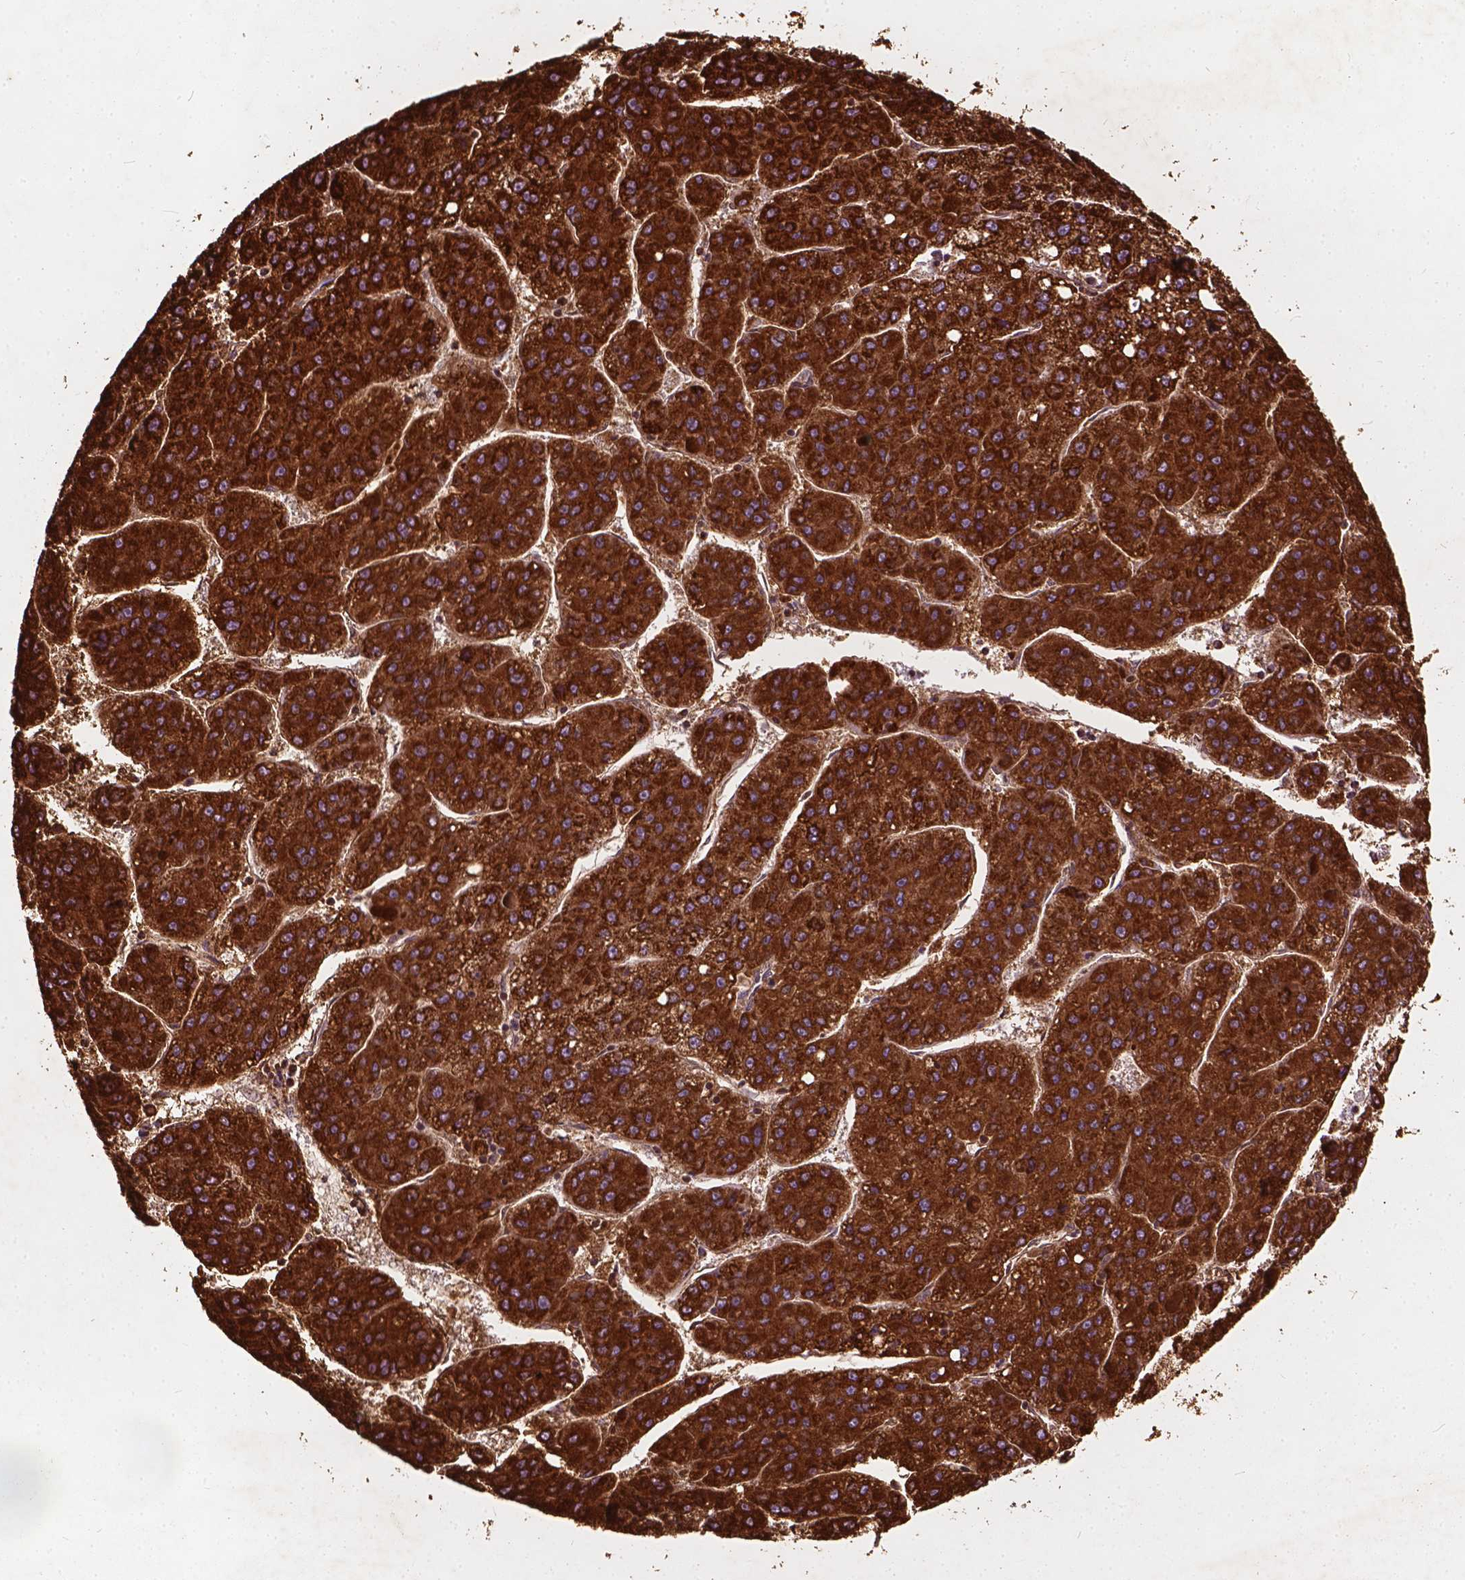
{"staining": {"intensity": "strong", "quantity": ">75%", "location": "cytoplasmic/membranous"}, "tissue": "liver cancer", "cell_type": "Tumor cells", "image_type": "cancer", "snomed": [{"axis": "morphology", "description": "Carcinoma, Hepatocellular, NOS"}, {"axis": "topography", "description": "Liver"}], "caption": "Immunohistochemical staining of human liver hepatocellular carcinoma reveals strong cytoplasmic/membranous protein staining in about >75% of tumor cells.", "gene": "UBXN2A", "patient": {"sex": "female", "age": 82}}